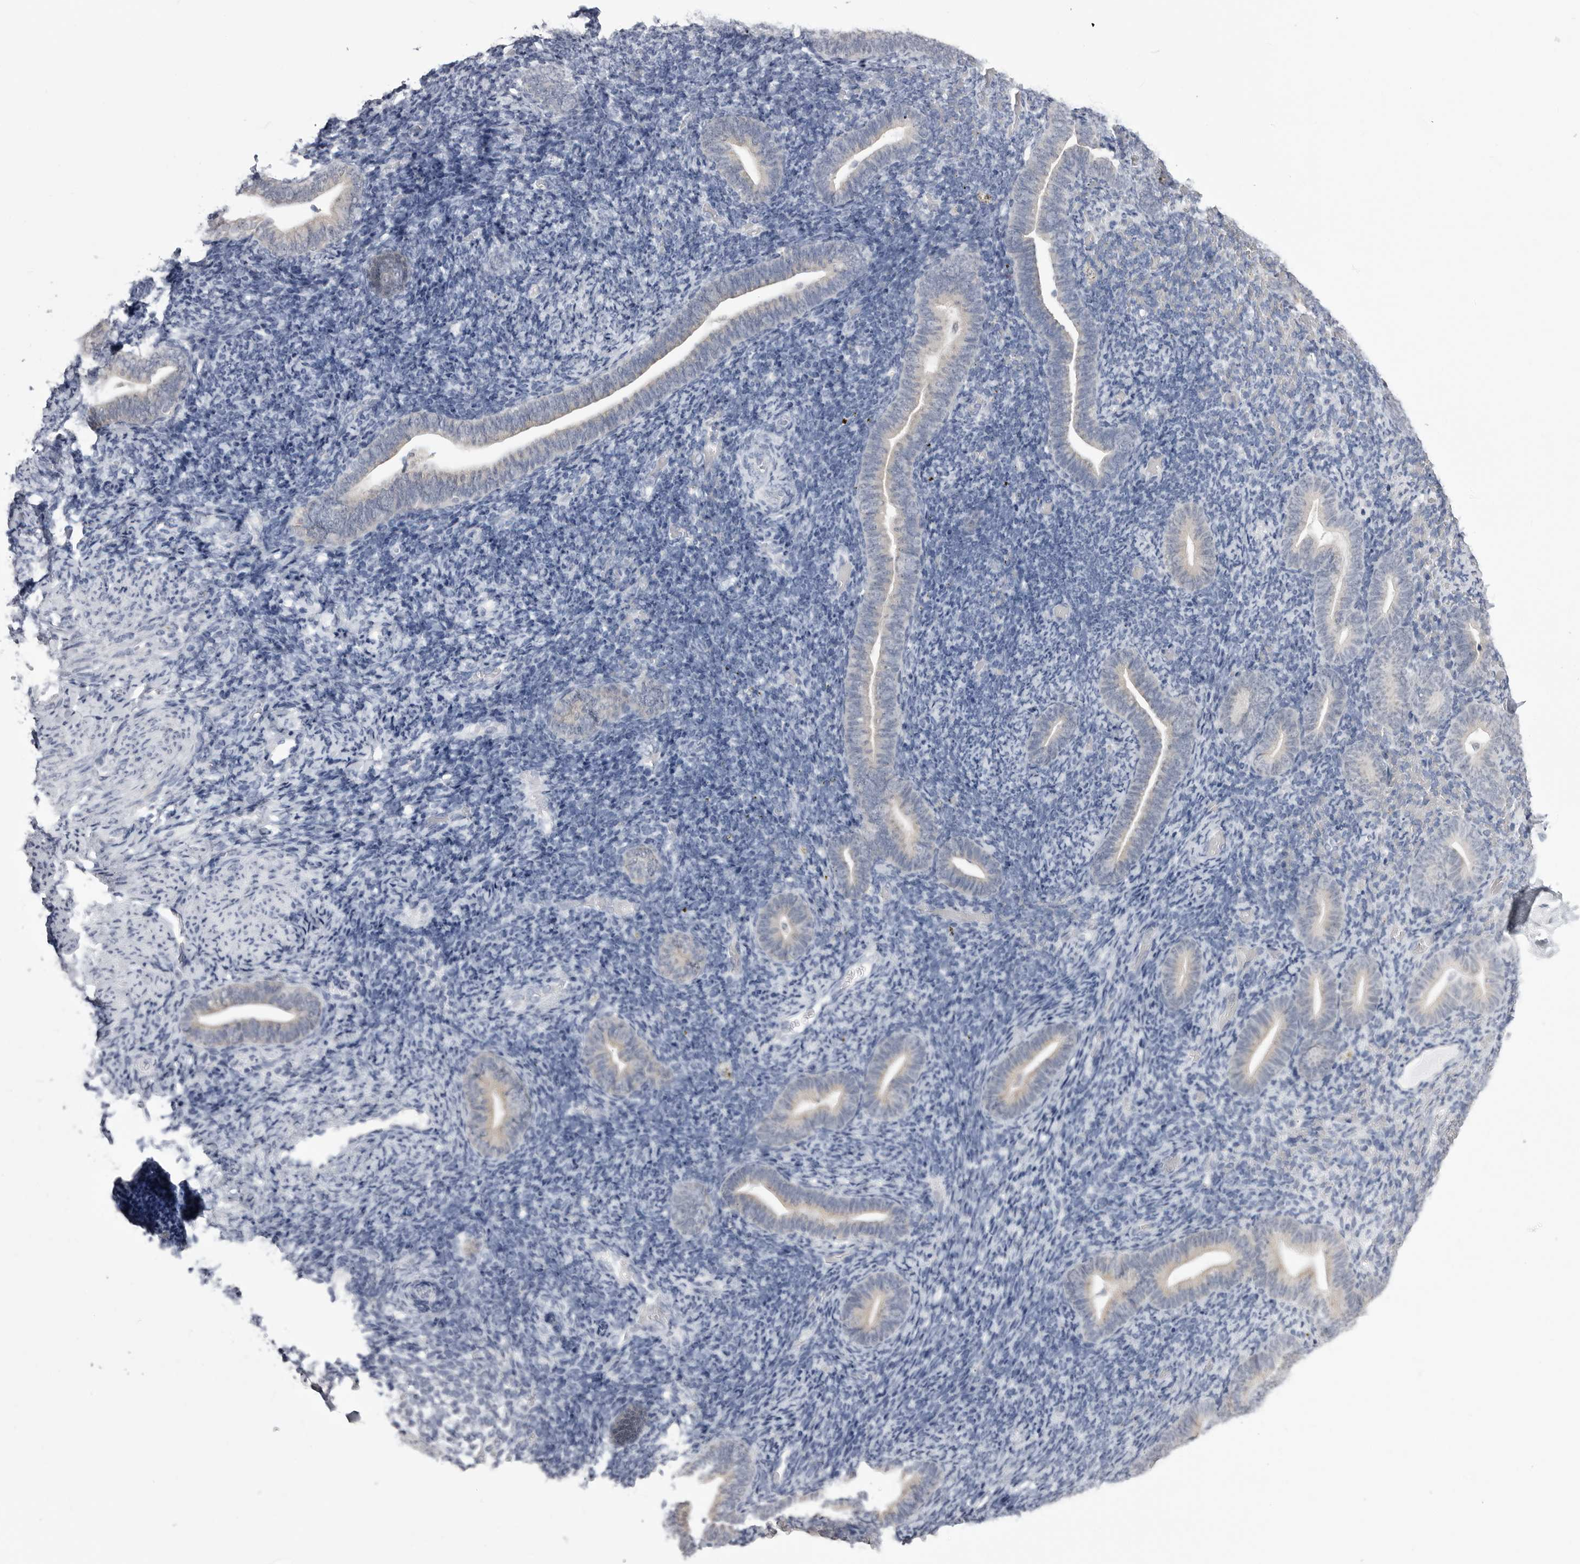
{"staining": {"intensity": "negative", "quantity": "none", "location": "none"}, "tissue": "endometrium", "cell_type": "Cells in endometrial stroma", "image_type": "normal", "snomed": [{"axis": "morphology", "description": "Normal tissue, NOS"}, {"axis": "topography", "description": "Endometrium"}], "caption": "High magnification brightfield microscopy of benign endometrium stained with DAB (3,3'-diaminobenzidine) (brown) and counterstained with hematoxylin (blue): cells in endometrial stroma show no significant expression.", "gene": "FH", "patient": {"sex": "female", "age": 51}}